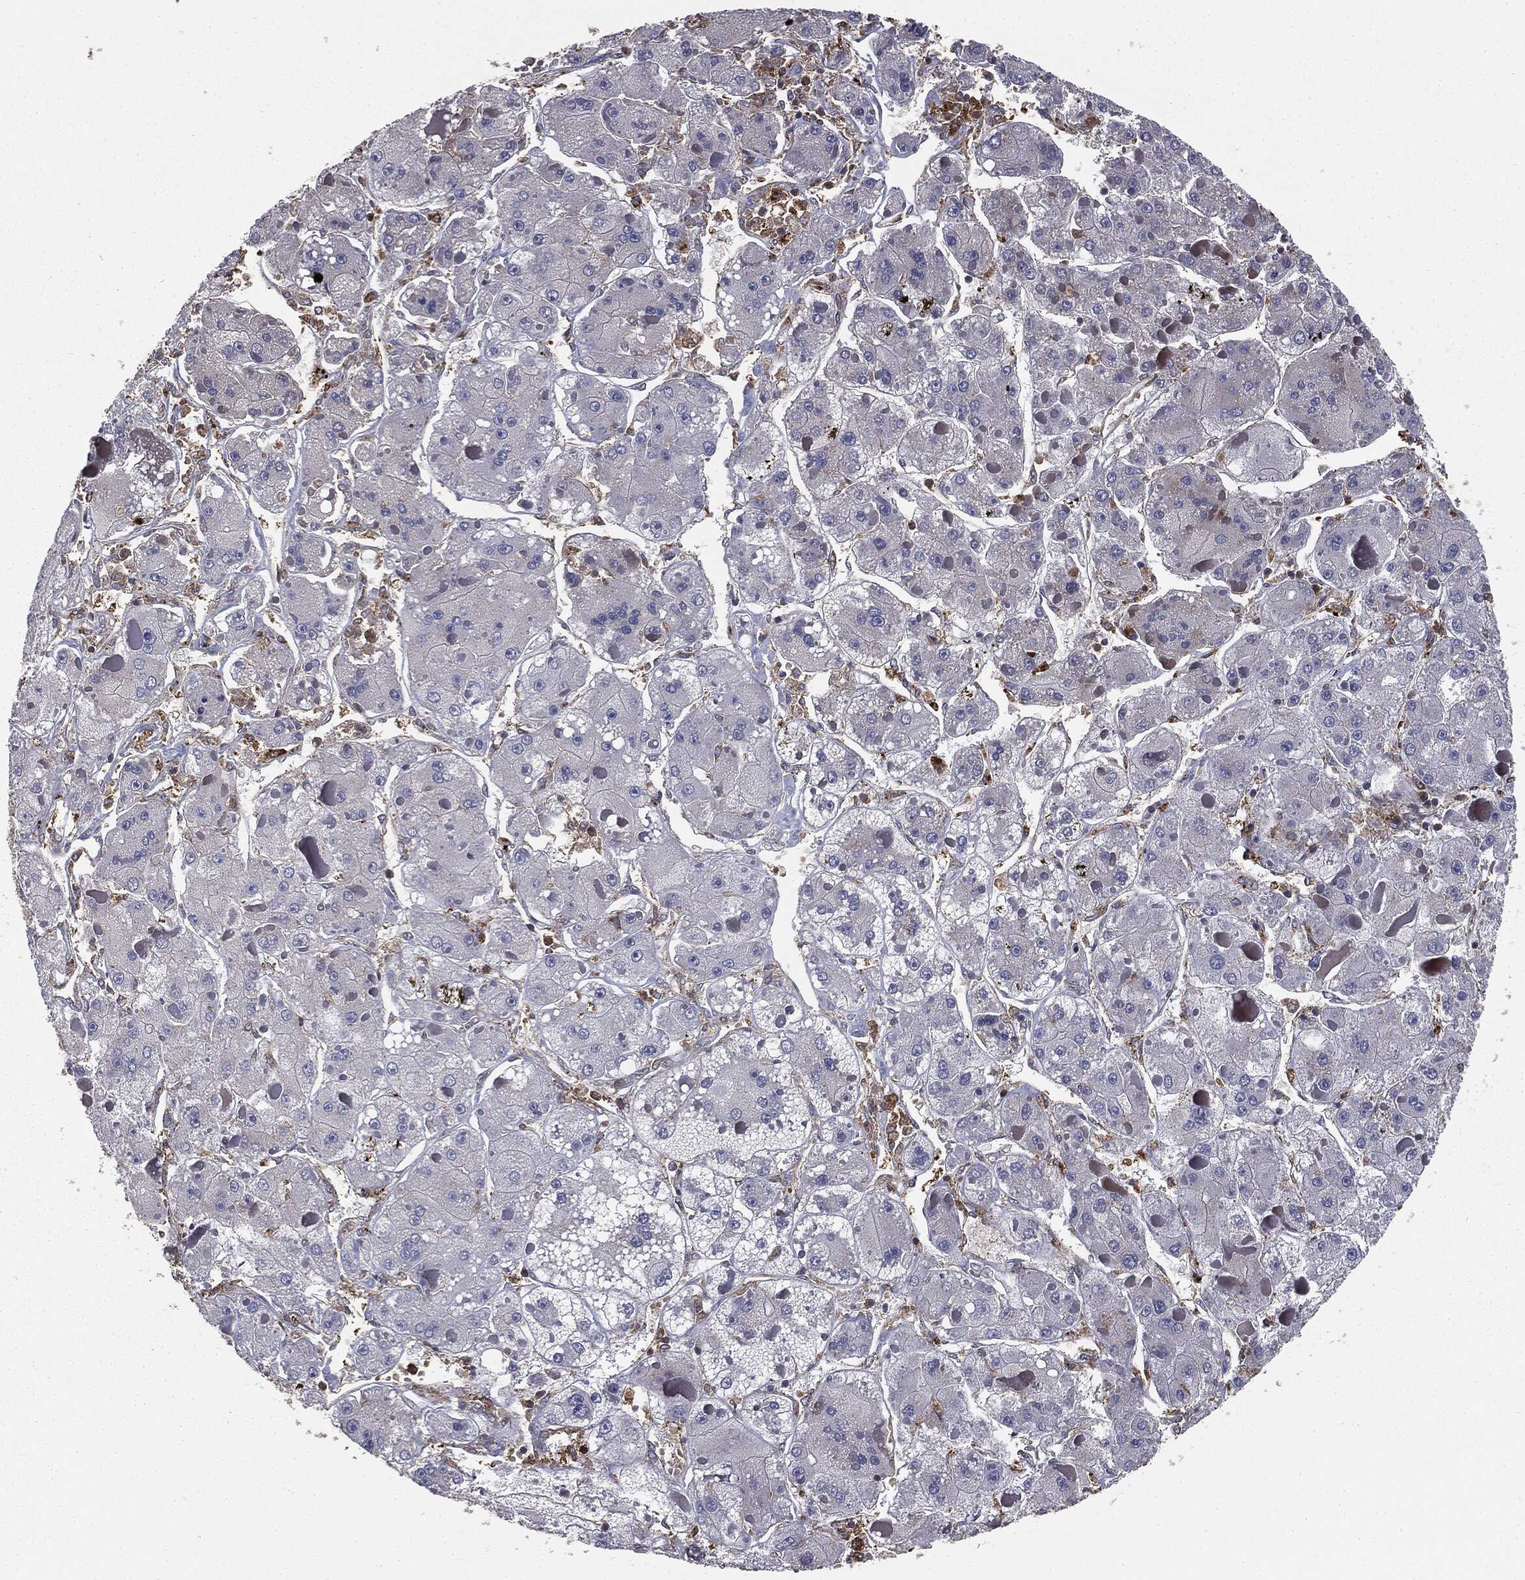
{"staining": {"intensity": "negative", "quantity": "none", "location": "none"}, "tissue": "liver cancer", "cell_type": "Tumor cells", "image_type": "cancer", "snomed": [{"axis": "morphology", "description": "Carcinoma, Hepatocellular, NOS"}, {"axis": "topography", "description": "Liver"}], "caption": "Tumor cells show no significant expression in hepatocellular carcinoma (liver).", "gene": "GNB5", "patient": {"sex": "female", "age": 73}}